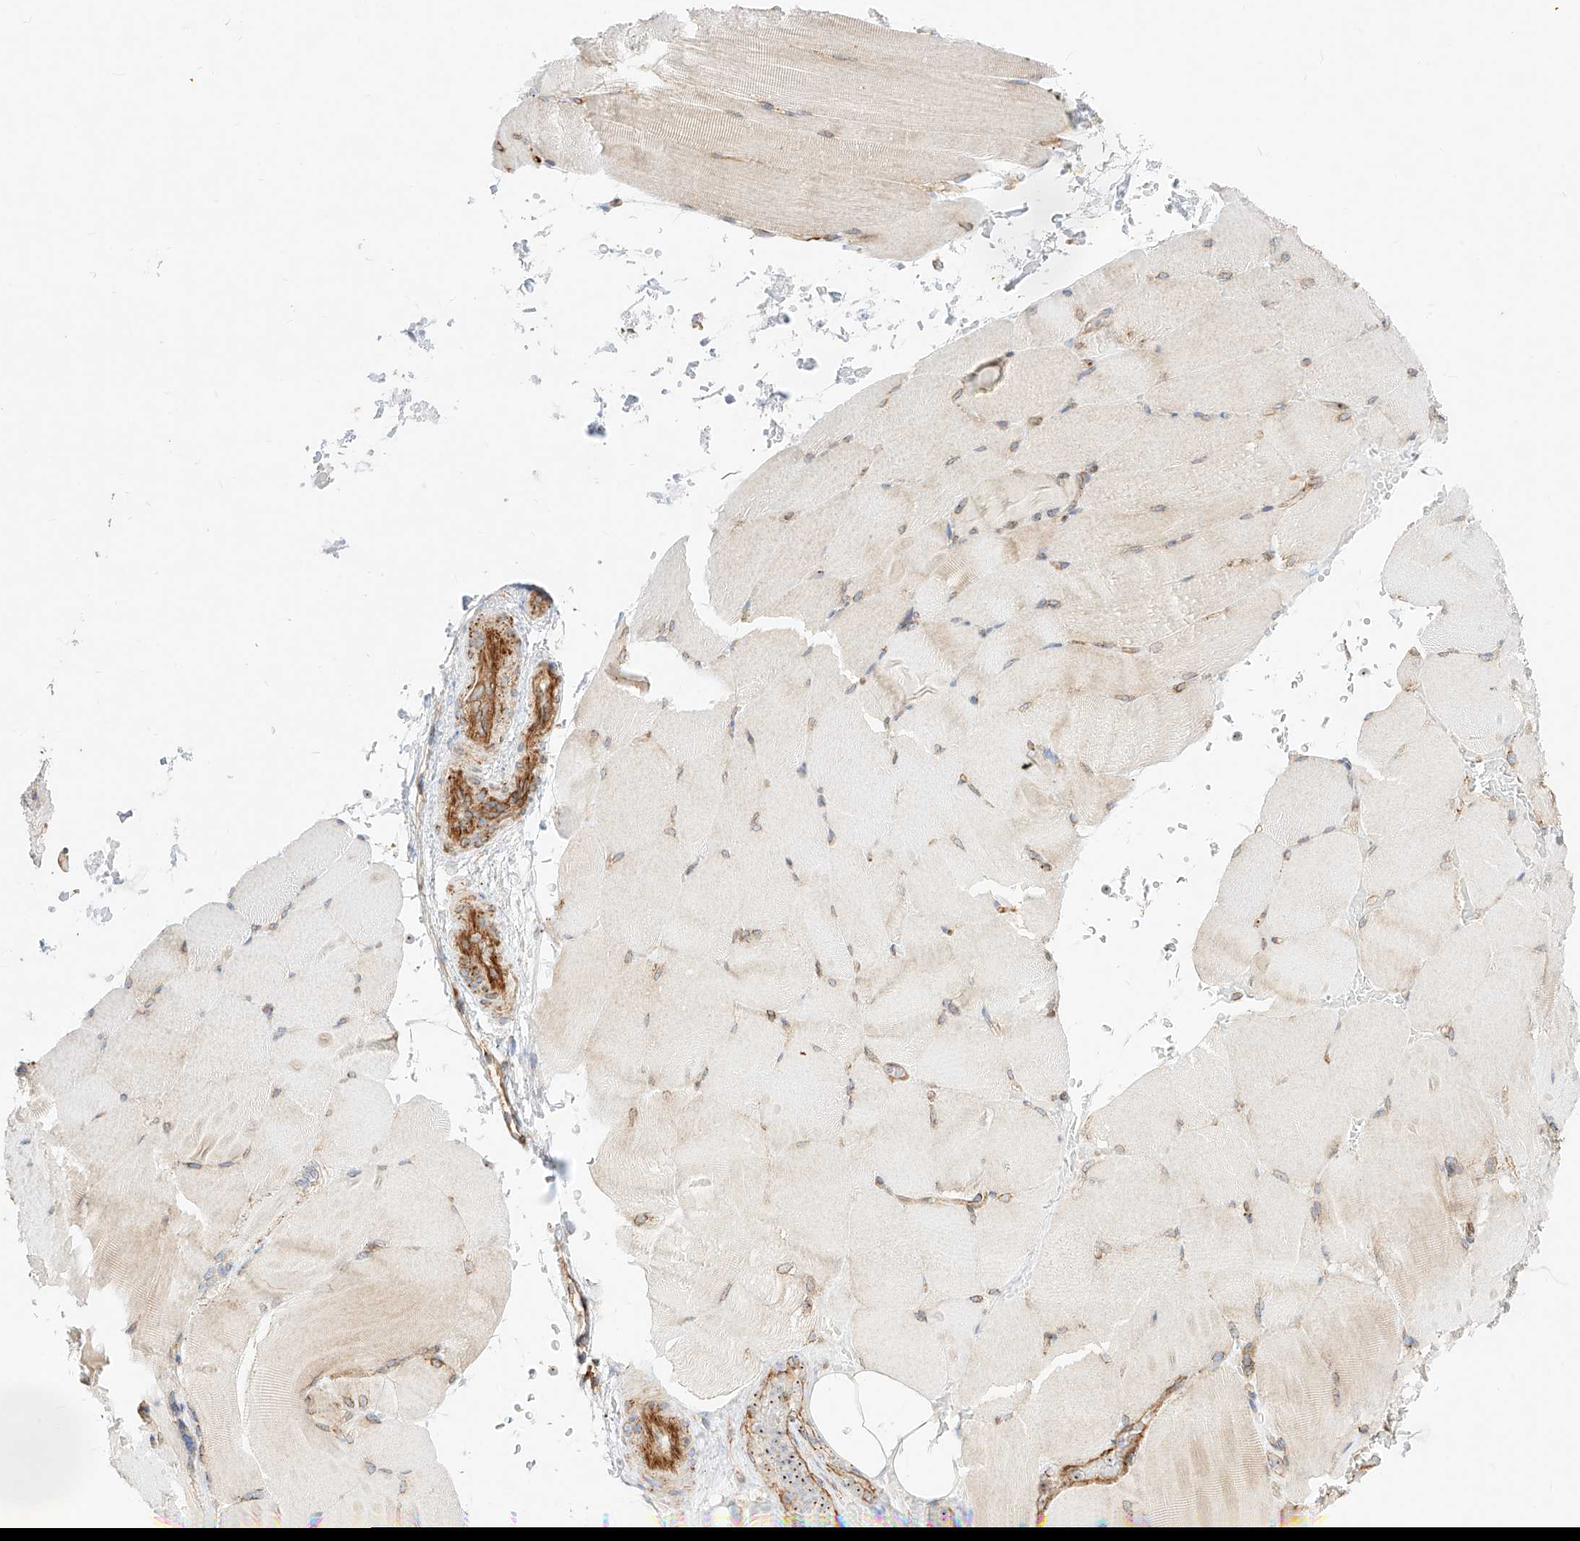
{"staining": {"intensity": "weak", "quantity": "25%-75%", "location": "cytoplasmic/membranous"}, "tissue": "skeletal muscle", "cell_type": "Myocytes", "image_type": "normal", "snomed": [{"axis": "morphology", "description": "Normal tissue, NOS"}, {"axis": "topography", "description": "Skeletal muscle"}, {"axis": "topography", "description": "Parathyroid gland"}], "caption": "High-magnification brightfield microscopy of normal skeletal muscle stained with DAB (brown) and counterstained with hematoxylin (blue). myocytes exhibit weak cytoplasmic/membranous staining is appreciated in approximately25%-75% of cells.", "gene": "CSGALNACT2", "patient": {"sex": "female", "age": 37}}